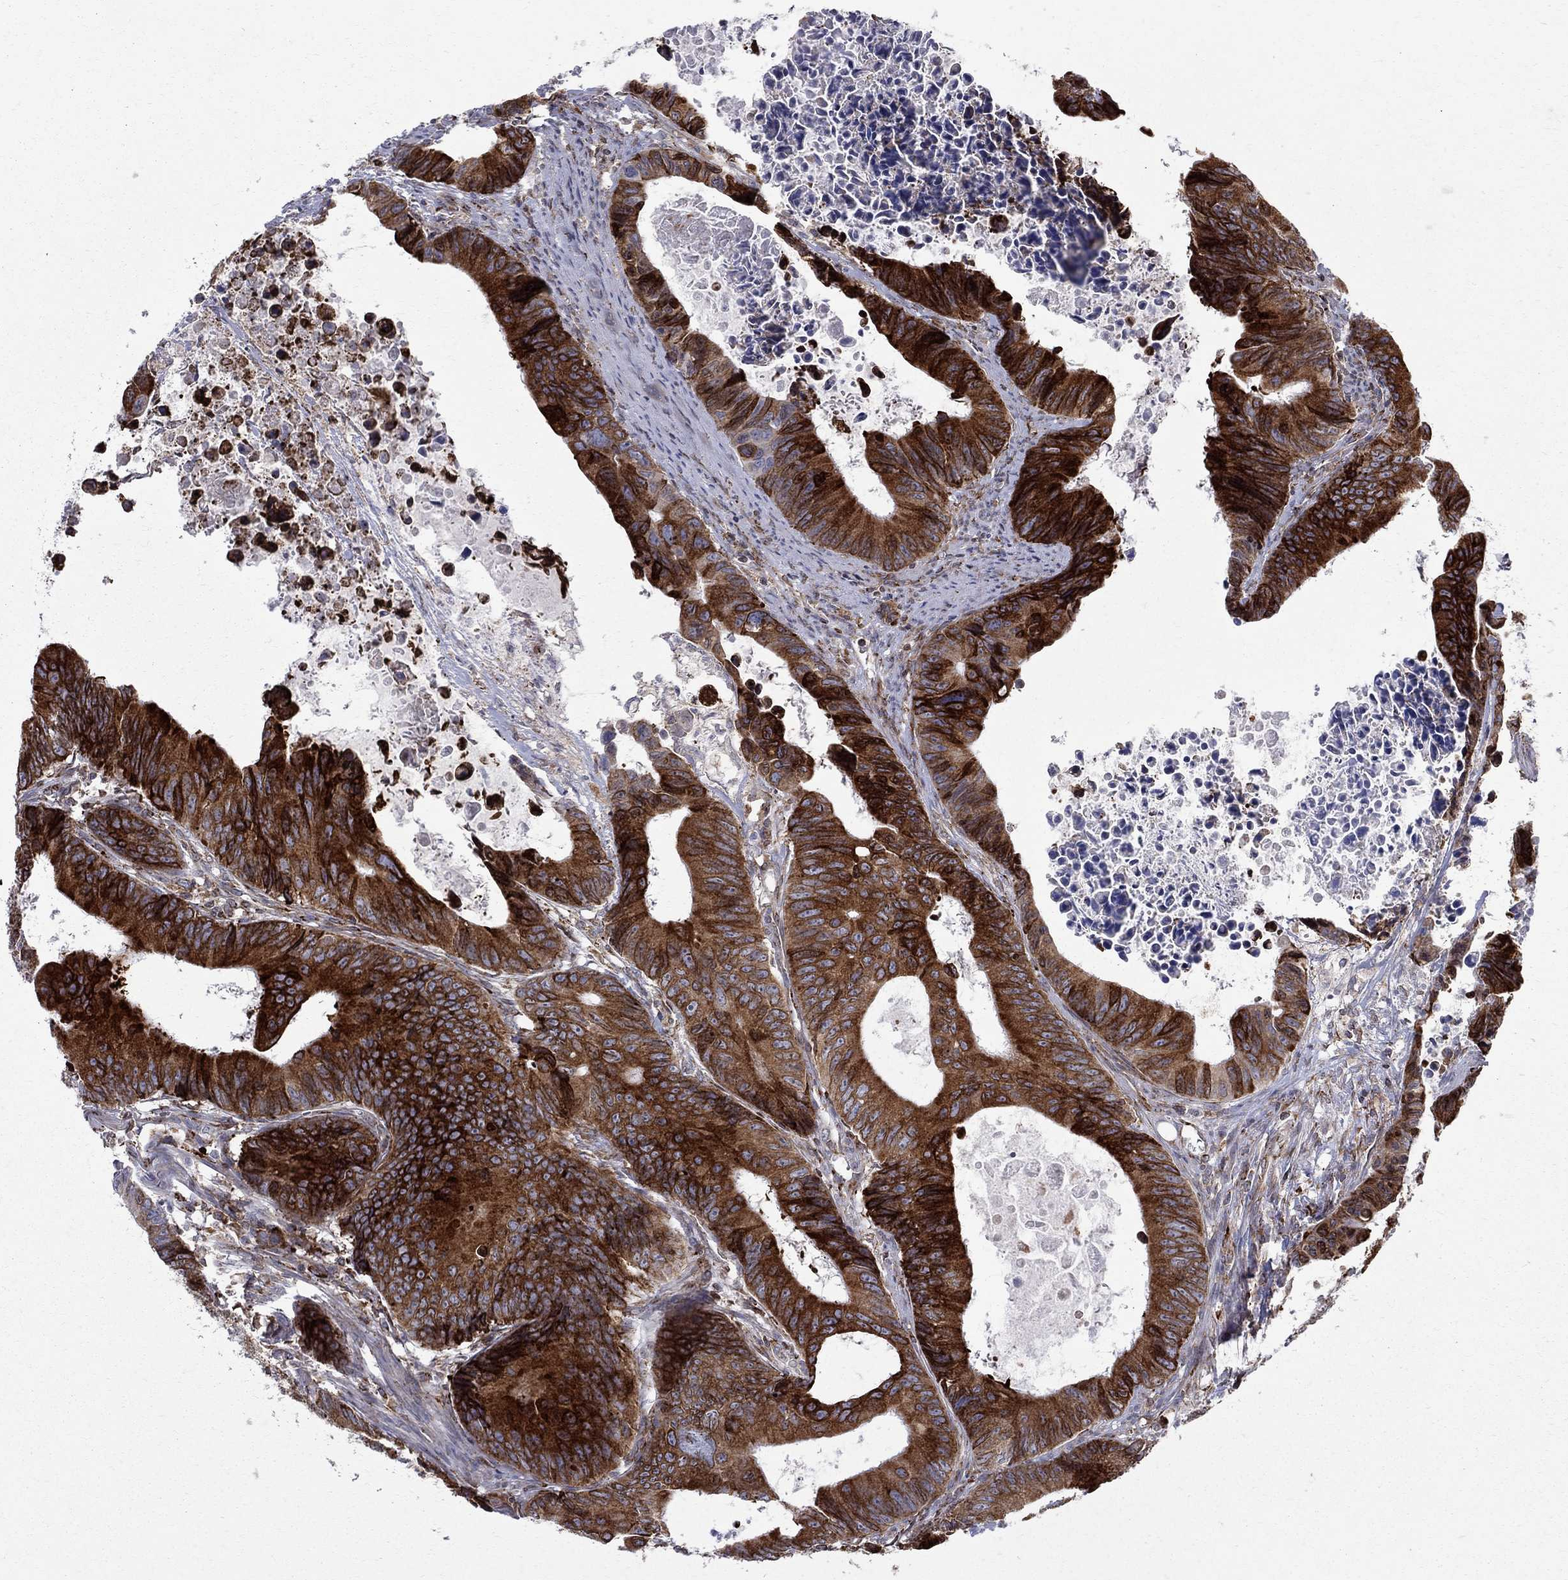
{"staining": {"intensity": "strong", "quantity": ">75%", "location": "cytoplasmic/membranous"}, "tissue": "colorectal cancer", "cell_type": "Tumor cells", "image_type": "cancer", "snomed": [{"axis": "morphology", "description": "Adenocarcinoma, NOS"}, {"axis": "topography", "description": "Colon"}], "caption": "IHC (DAB (3,3'-diaminobenzidine)) staining of colorectal cancer demonstrates strong cytoplasmic/membranous protein positivity in about >75% of tumor cells. (Stains: DAB in brown, nuclei in blue, Microscopy: brightfield microscopy at high magnification).", "gene": "CAB39L", "patient": {"sex": "female", "age": 87}}